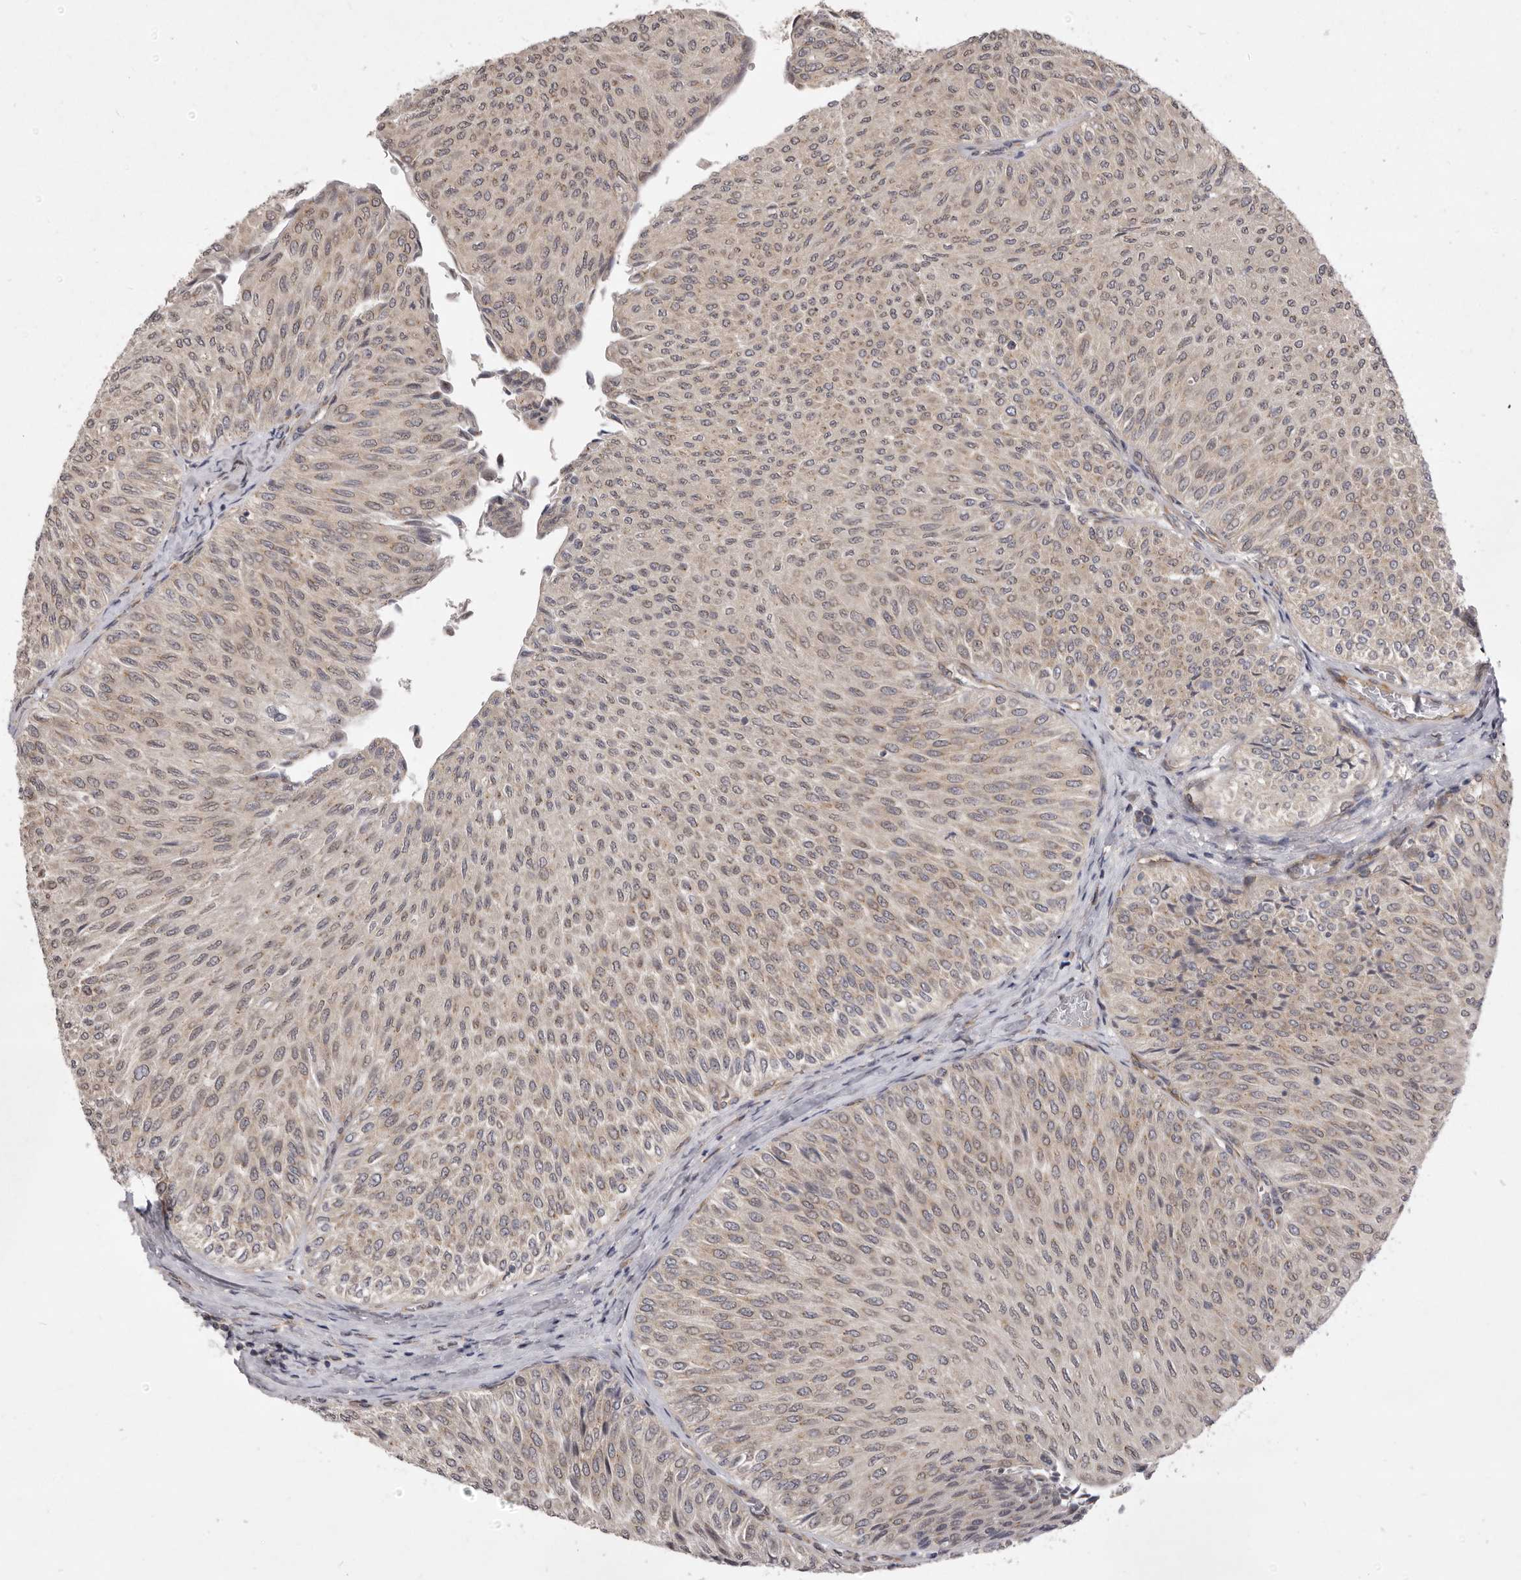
{"staining": {"intensity": "weak", "quantity": ">75%", "location": "cytoplasmic/membranous"}, "tissue": "urothelial cancer", "cell_type": "Tumor cells", "image_type": "cancer", "snomed": [{"axis": "morphology", "description": "Urothelial carcinoma, Low grade"}, {"axis": "topography", "description": "Urinary bladder"}], "caption": "Immunohistochemical staining of human urothelial cancer shows weak cytoplasmic/membranous protein positivity in approximately >75% of tumor cells.", "gene": "TBC1D8B", "patient": {"sex": "male", "age": 78}}